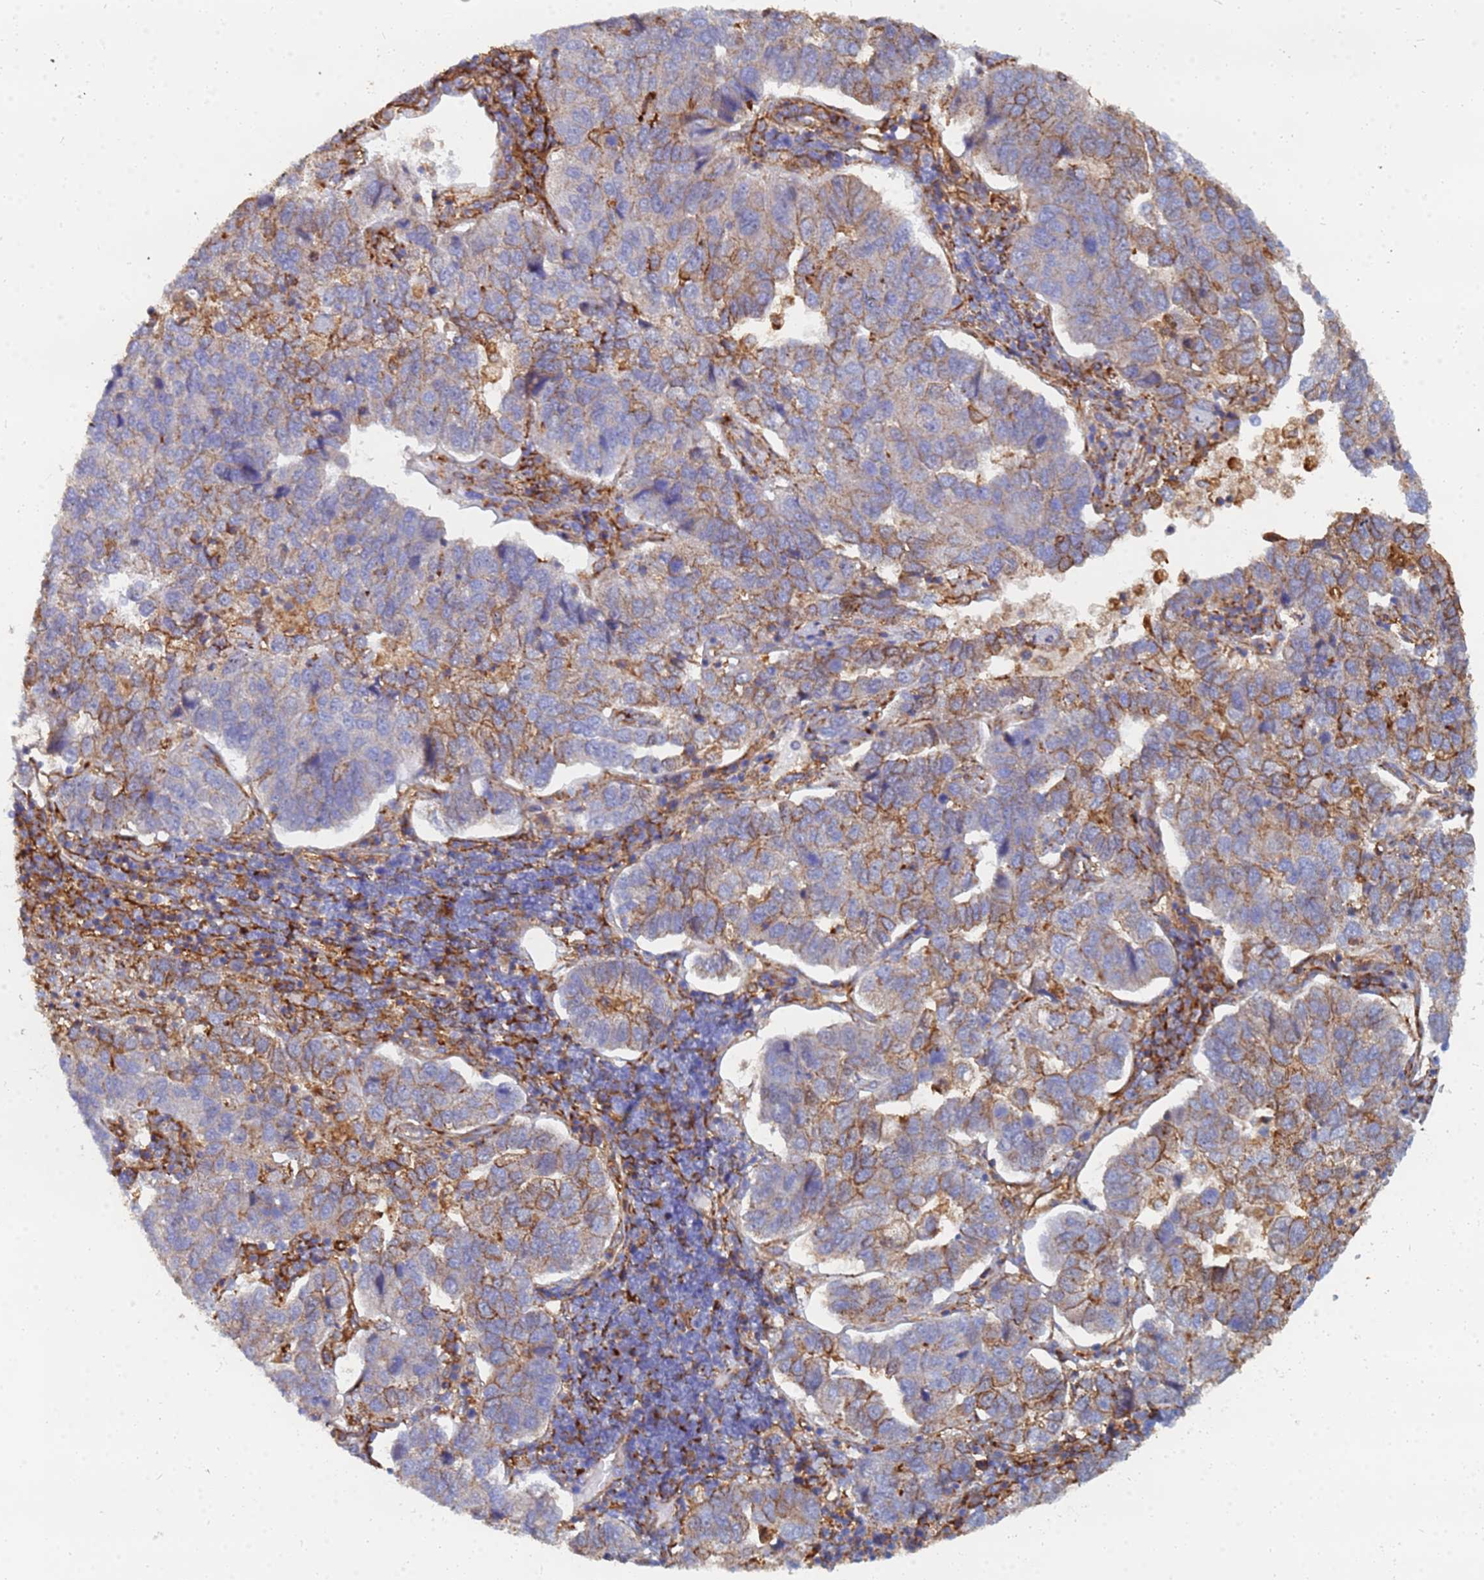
{"staining": {"intensity": "moderate", "quantity": "25%-75%", "location": "cytoplasmic/membranous"}, "tissue": "pancreatic cancer", "cell_type": "Tumor cells", "image_type": "cancer", "snomed": [{"axis": "morphology", "description": "Adenocarcinoma, NOS"}, {"axis": "topography", "description": "Pancreas"}], "caption": "Protein staining by IHC displays moderate cytoplasmic/membranous positivity in about 25%-75% of tumor cells in pancreatic adenocarcinoma. The protein is shown in brown color, while the nuclei are stained blue.", "gene": "GPR42", "patient": {"sex": "female", "age": 61}}